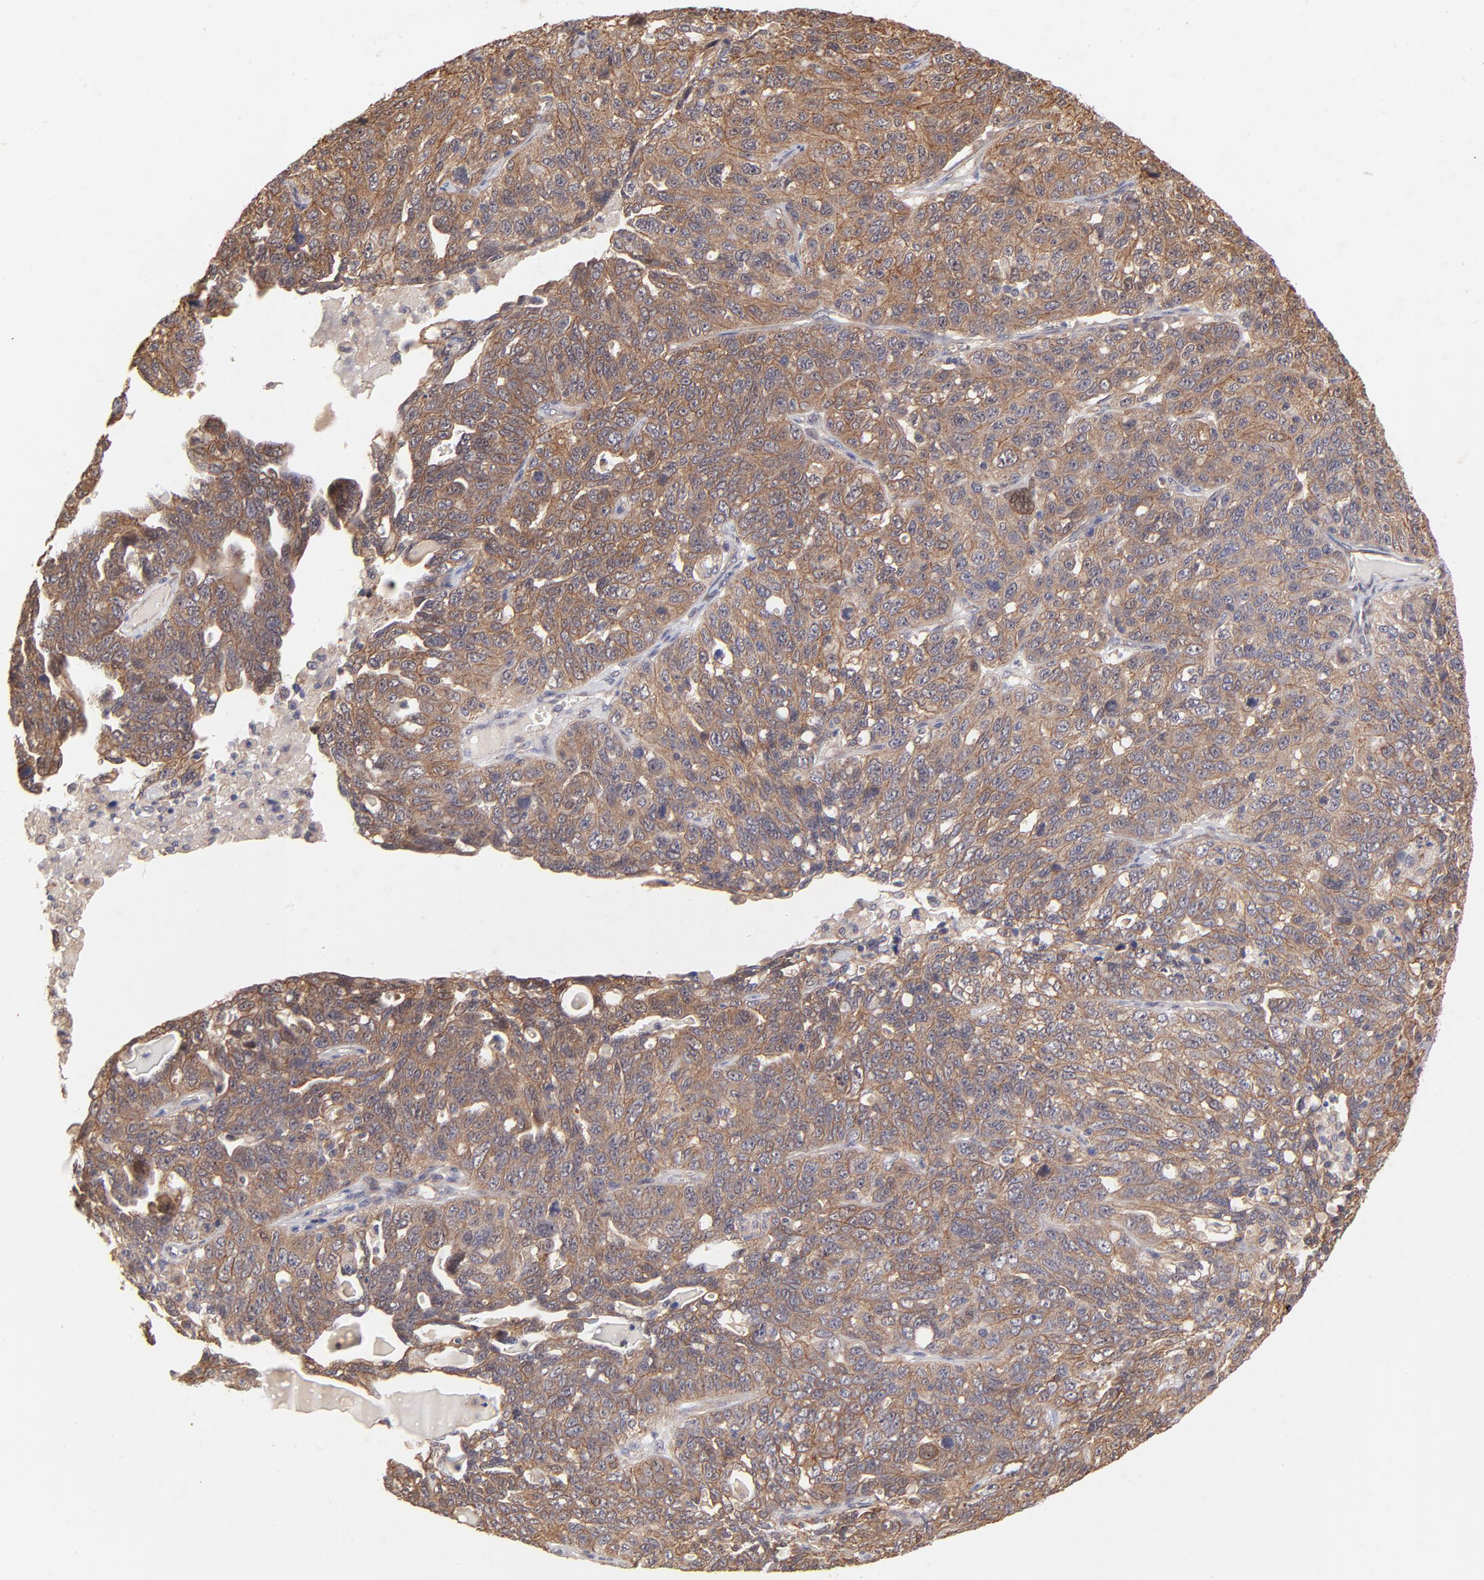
{"staining": {"intensity": "moderate", "quantity": ">75%", "location": "cytoplasmic/membranous"}, "tissue": "ovarian cancer", "cell_type": "Tumor cells", "image_type": "cancer", "snomed": [{"axis": "morphology", "description": "Cystadenocarcinoma, serous, NOS"}, {"axis": "topography", "description": "Ovary"}], "caption": "Protein staining of serous cystadenocarcinoma (ovarian) tissue exhibits moderate cytoplasmic/membranous staining in about >75% of tumor cells.", "gene": "STAP2", "patient": {"sex": "female", "age": 71}}